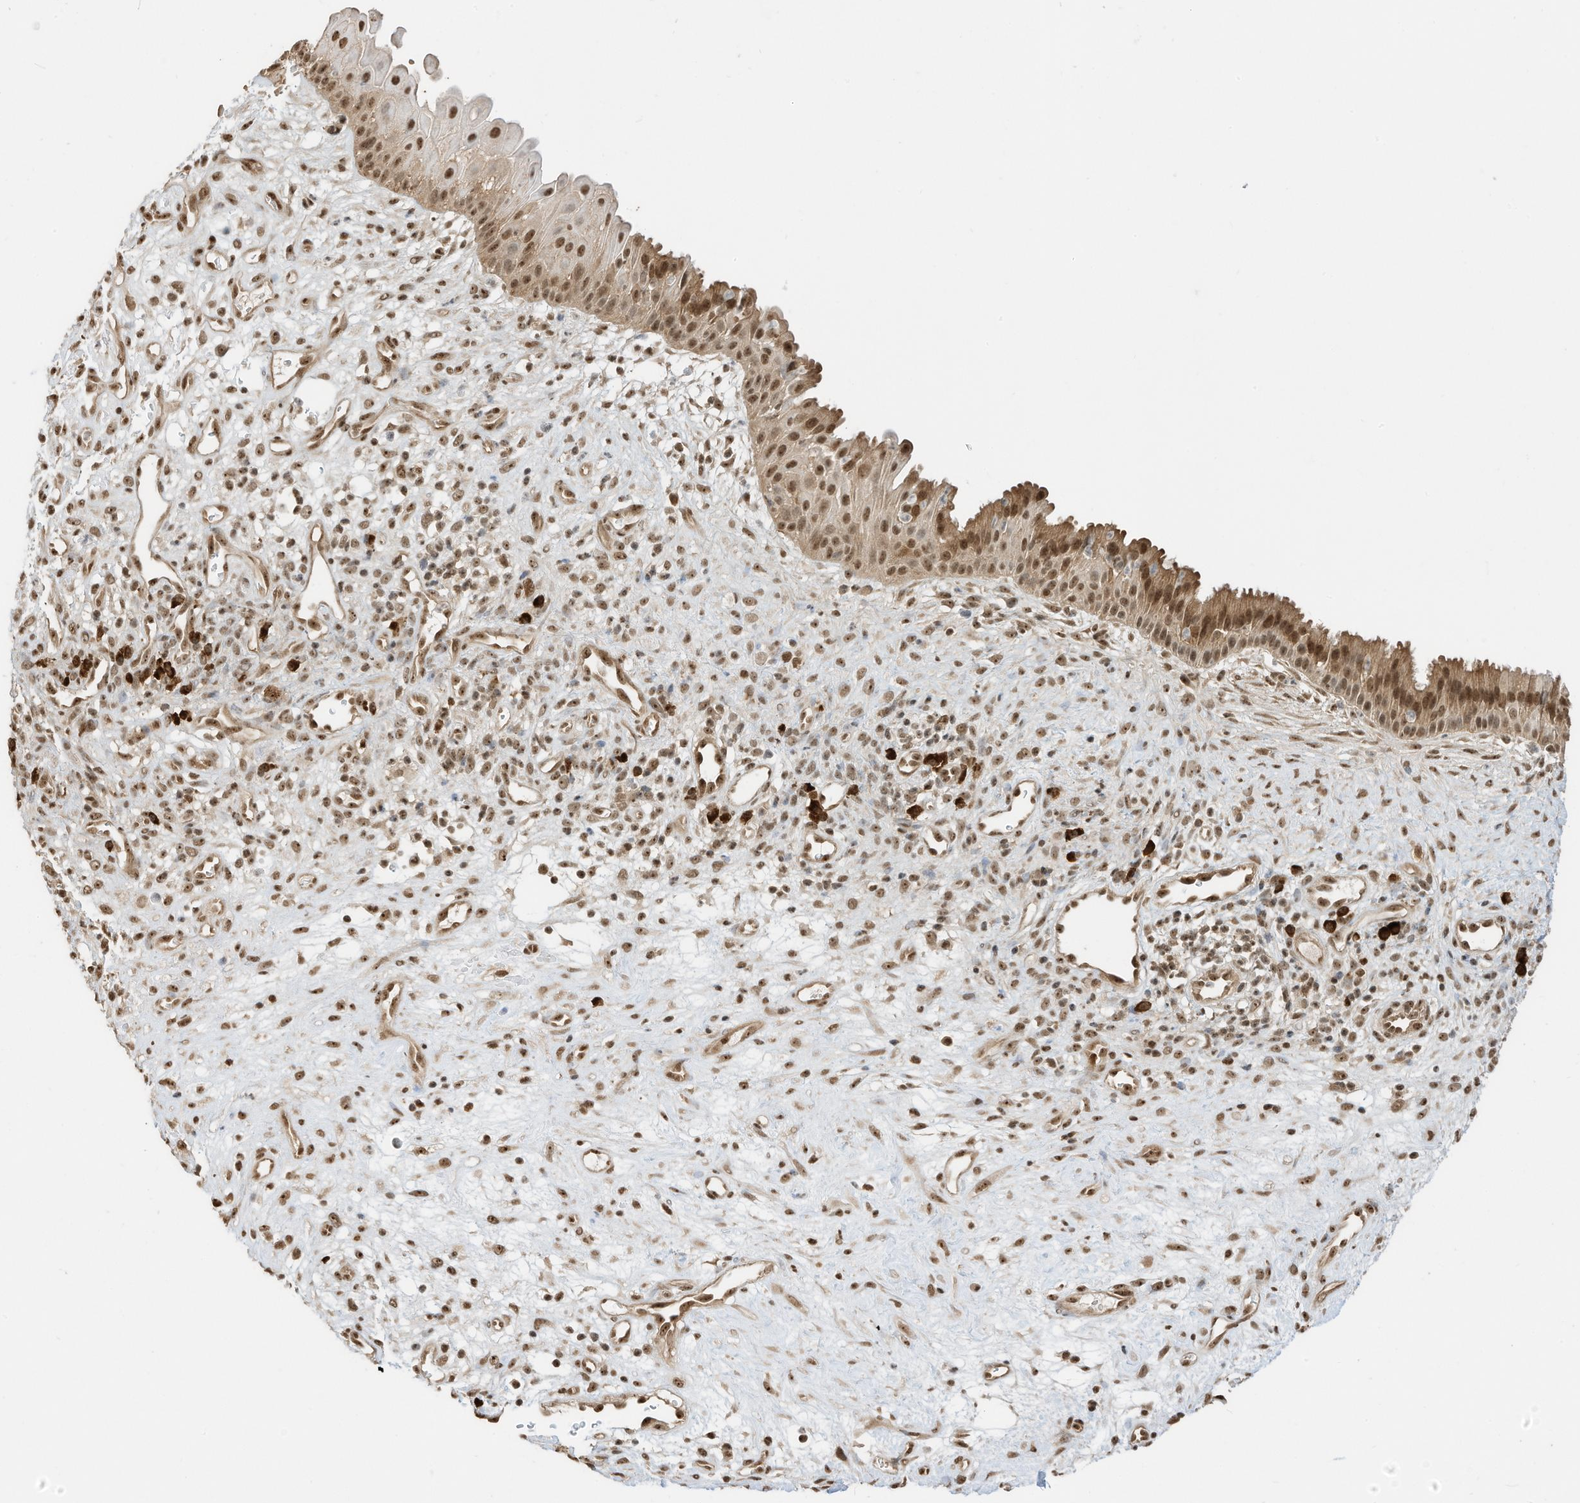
{"staining": {"intensity": "moderate", "quantity": ">75%", "location": "cytoplasmic/membranous,nuclear"}, "tissue": "nasopharynx", "cell_type": "Respiratory epithelial cells", "image_type": "normal", "snomed": [{"axis": "morphology", "description": "Normal tissue, NOS"}, {"axis": "topography", "description": "Nasopharynx"}], "caption": "Unremarkable nasopharynx shows moderate cytoplasmic/membranous,nuclear expression in about >75% of respiratory epithelial cells Immunohistochemistry (ihc) stains the protein of interest in brown and the nuclei are stained blue..", "gene": "ZNF195", "patient": {"sex": "male", "age": 22}}